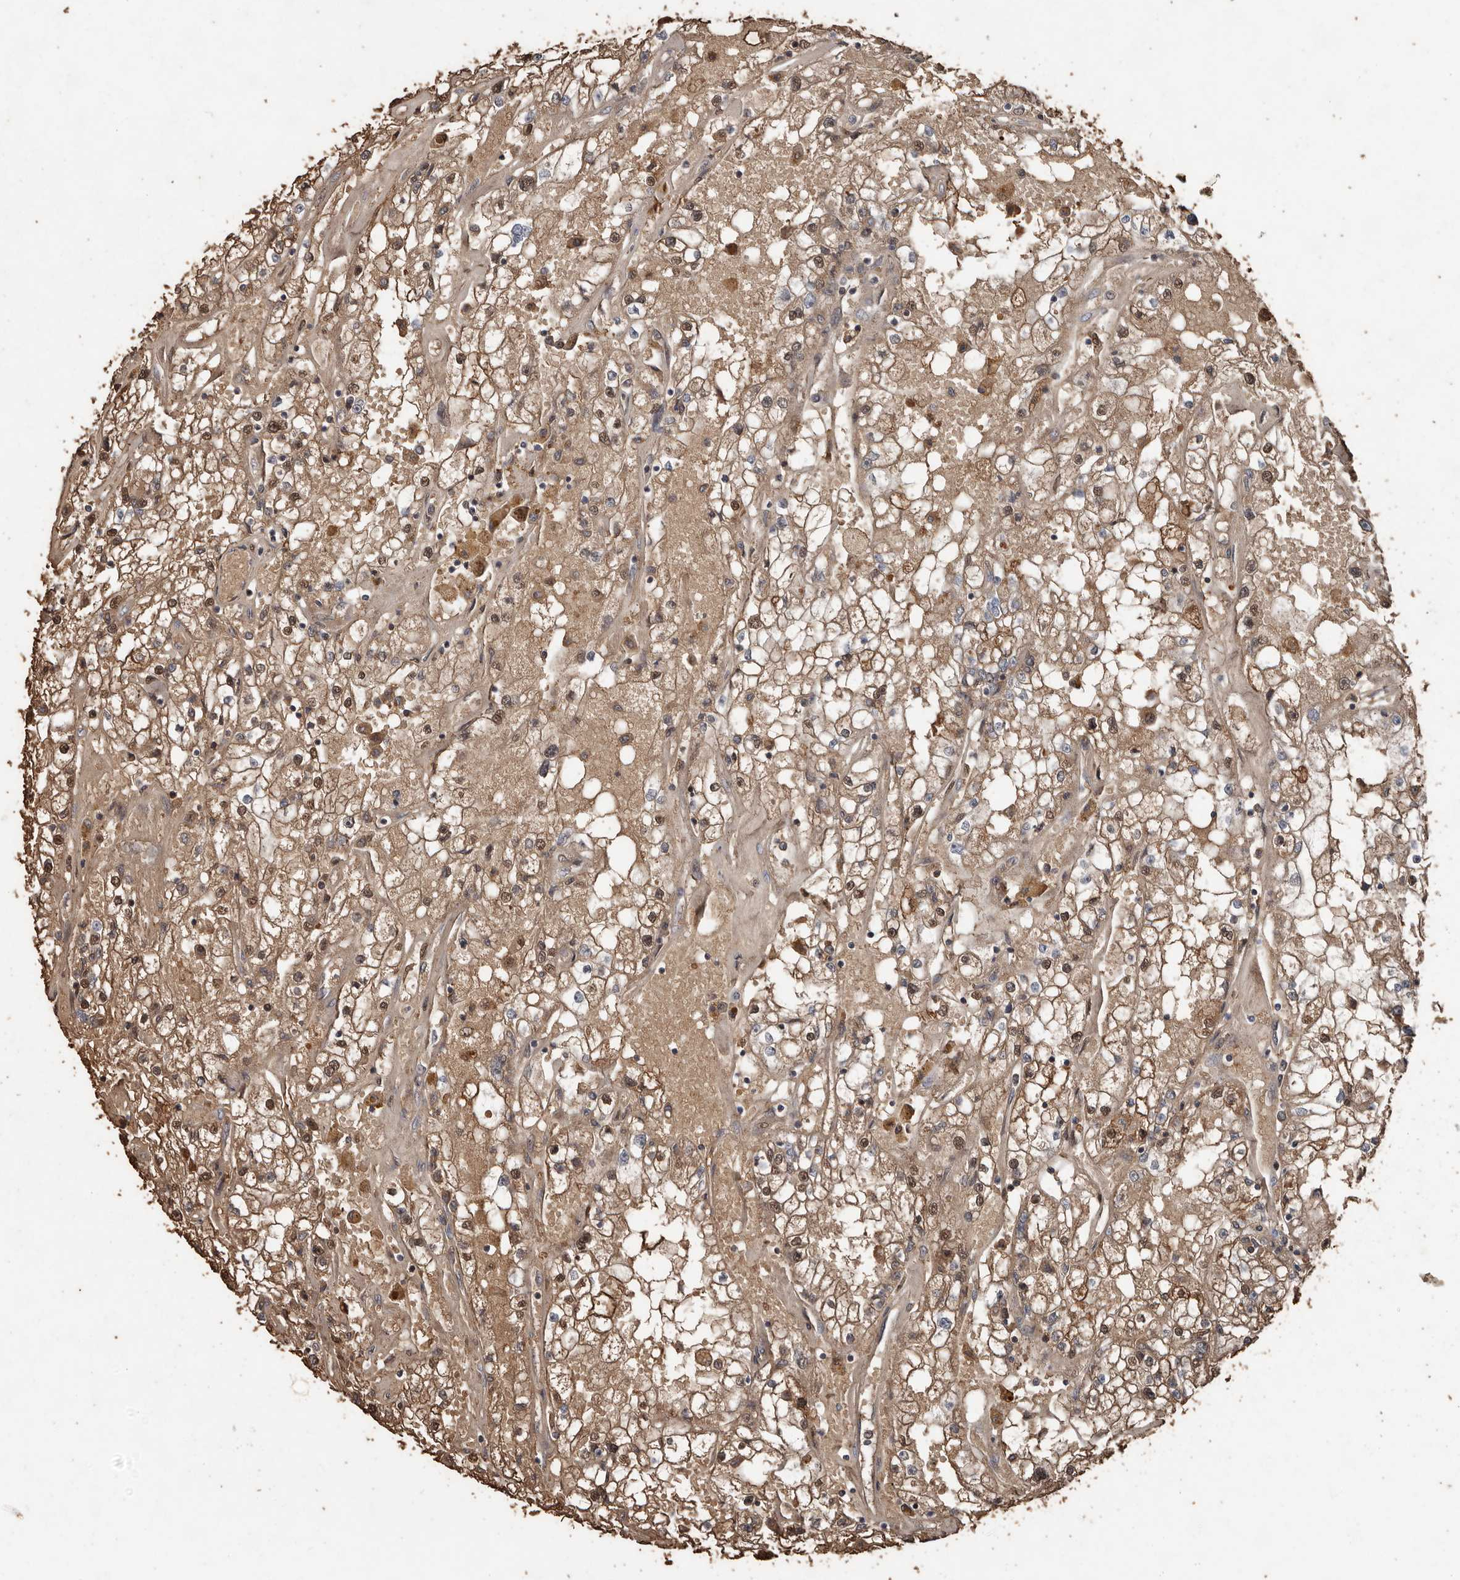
{"staining": {"intensity": "moderate", "quantity": ">75%", "location": "cytoplasmic/membranous,nuclear"}, "tissue": "renal cancer", "cell_type": "Tumor cells", "image_type": "cancer", "snomed": [{"axis": "morphology", "description": "Adenocarcinoma, NOS"}, {"axis": "topography", "description": "Kidney"}], "caption": "DAB (3,3'-diaminobenzidine) immunohistochemical staining of renal adenocarcinoma shows moderate cytoplasmic/membranous and nuclear protein expression in approximately >75% of tumor cells.", "gene": "RANBP17", "patient": {"sex": "male", "age": 56}}